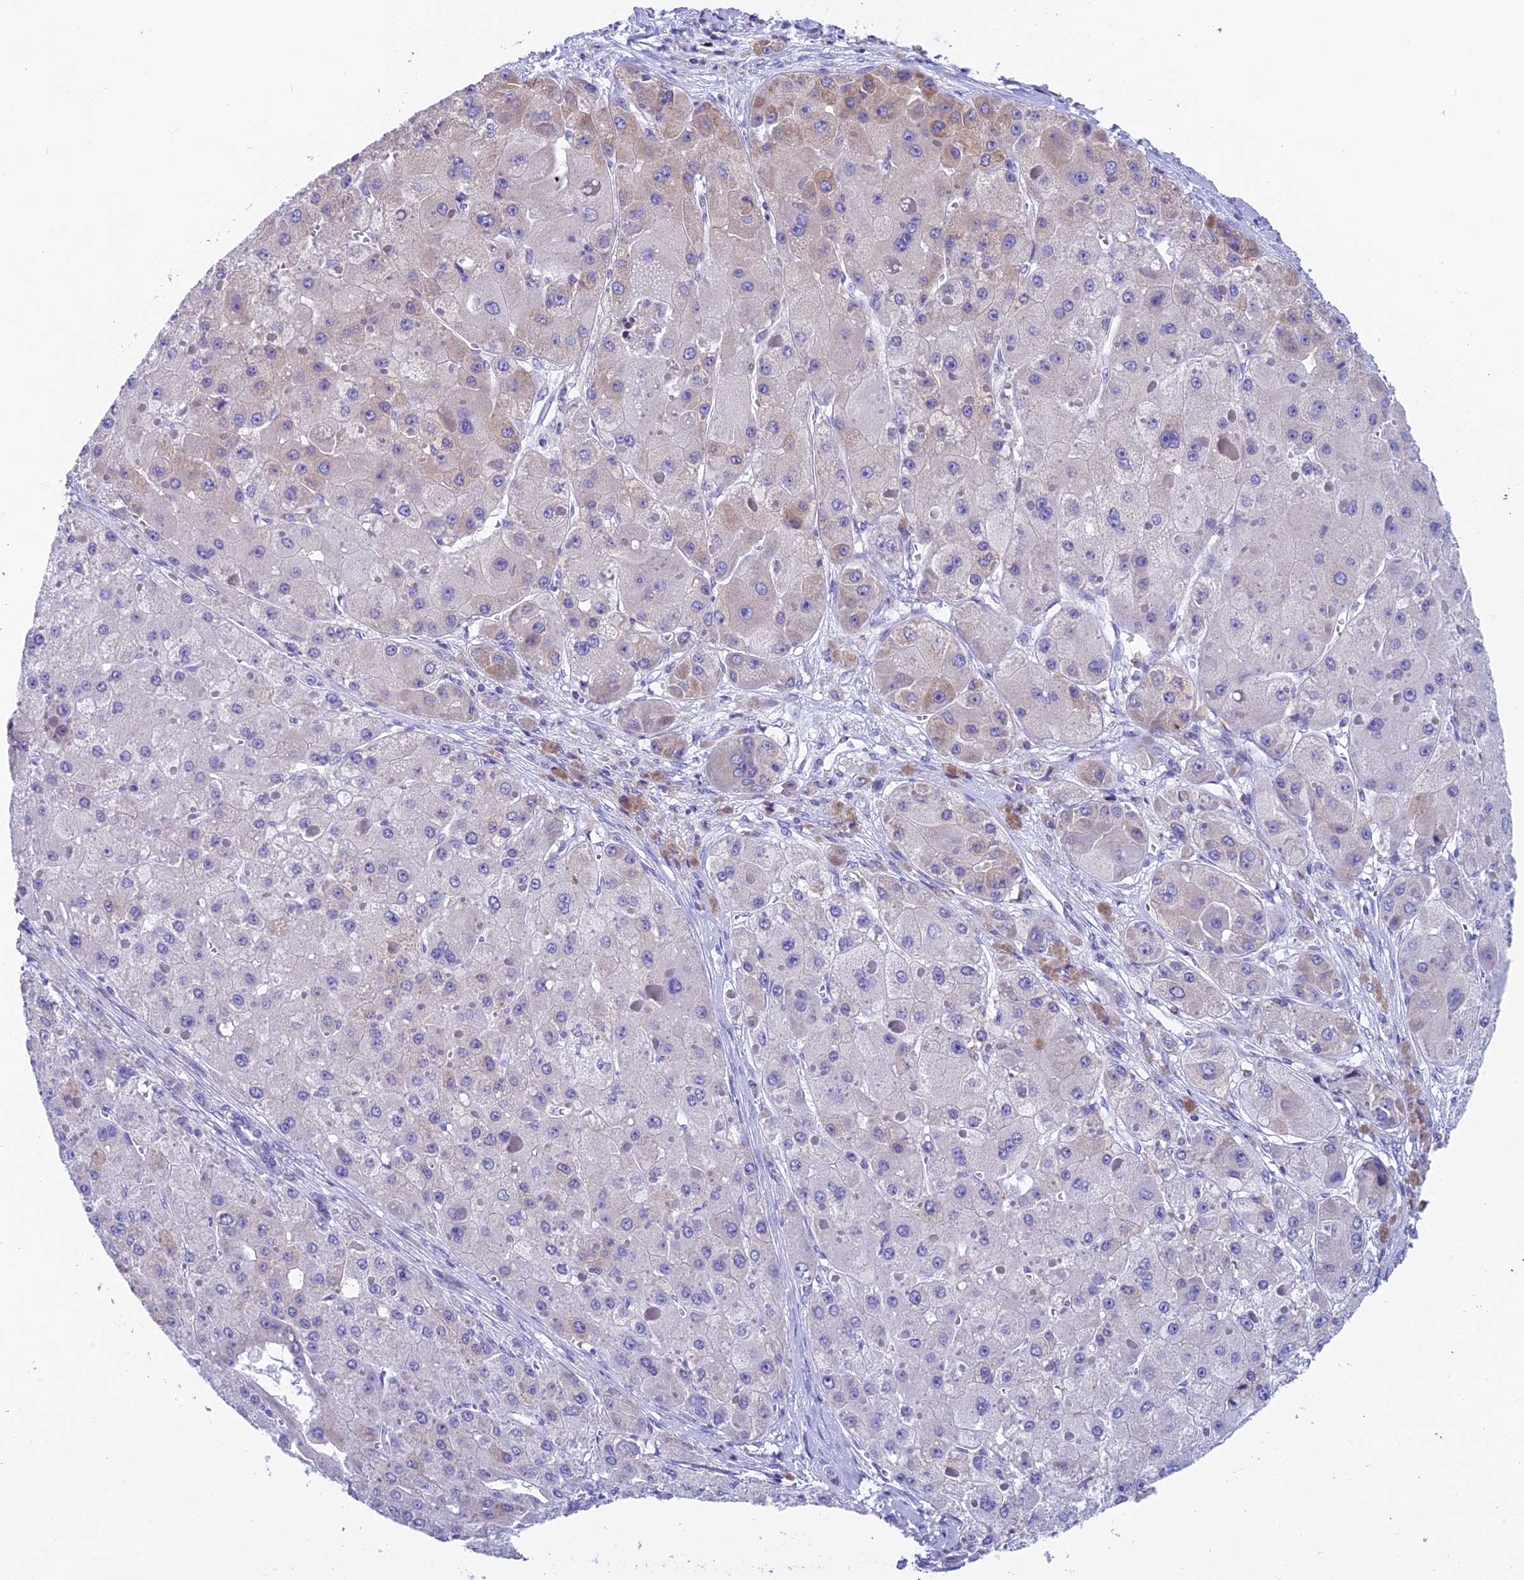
{"staining": {"intensity": "weak", "quantity": "<25%", "location": "cytoplasmic/membranous"}, "tissue": "liver cancer", "cell_type": "Tumor cells", "image_type": "cancer", "snomed": [{"axis": "morphology", "description": "Carcinoma, Hepatocellular, NOS"}, {"axis": "topography", "description": "Liver"}], "caption": "Liver cancer (hepatocellular carcinoma) was stained to show a protein in brown. There is no significant staining in tumor cells. (DAB (3,3'-diaminobenzidine) immunohistochemistry (IHC), high magnification).", "gene": "REEP4", "patient": {"sex": "female", "age": 73}}